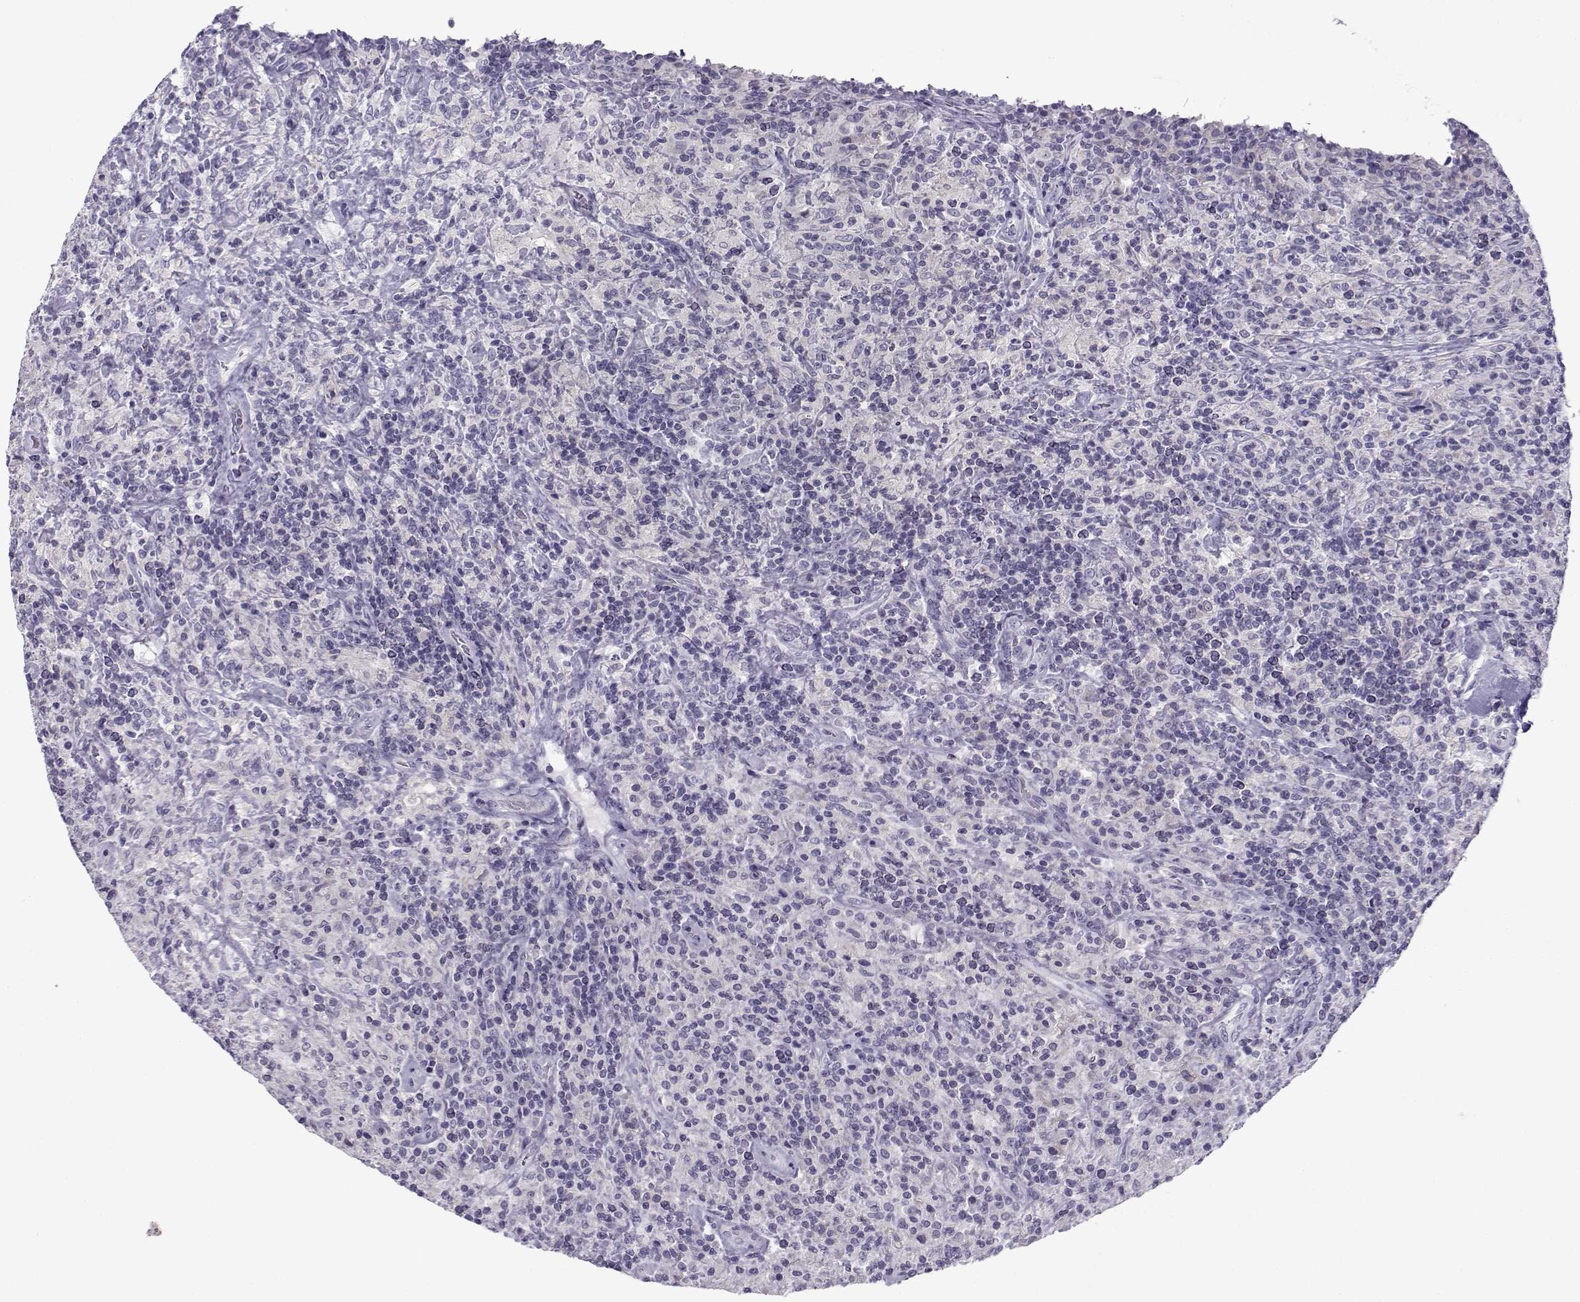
{"staining": {"intensity": "negative", "quantity": "none", "location": "none"}, "tissue": "lymphoma", "cell_type": "Tumor cells", "image_type": "cancer", "snomed": [{"axis": "morphology", "description": "Hodgkin's disease, NOS"}, {"axis": "topography", "description": "Lymph node"}], "caption": "This image is of lymphoma stained with IHC to label a protein in brown with the nuclei are counter-stained blue. There is no staining in tumor cells. The staining is performed using DAB (3,3'-diaminobenzidine) brown chromogen with nuclei counter-stained in using hematoxylin.", "gene": "FAM166A", "patient": {"sex": "male", "age": 70}}